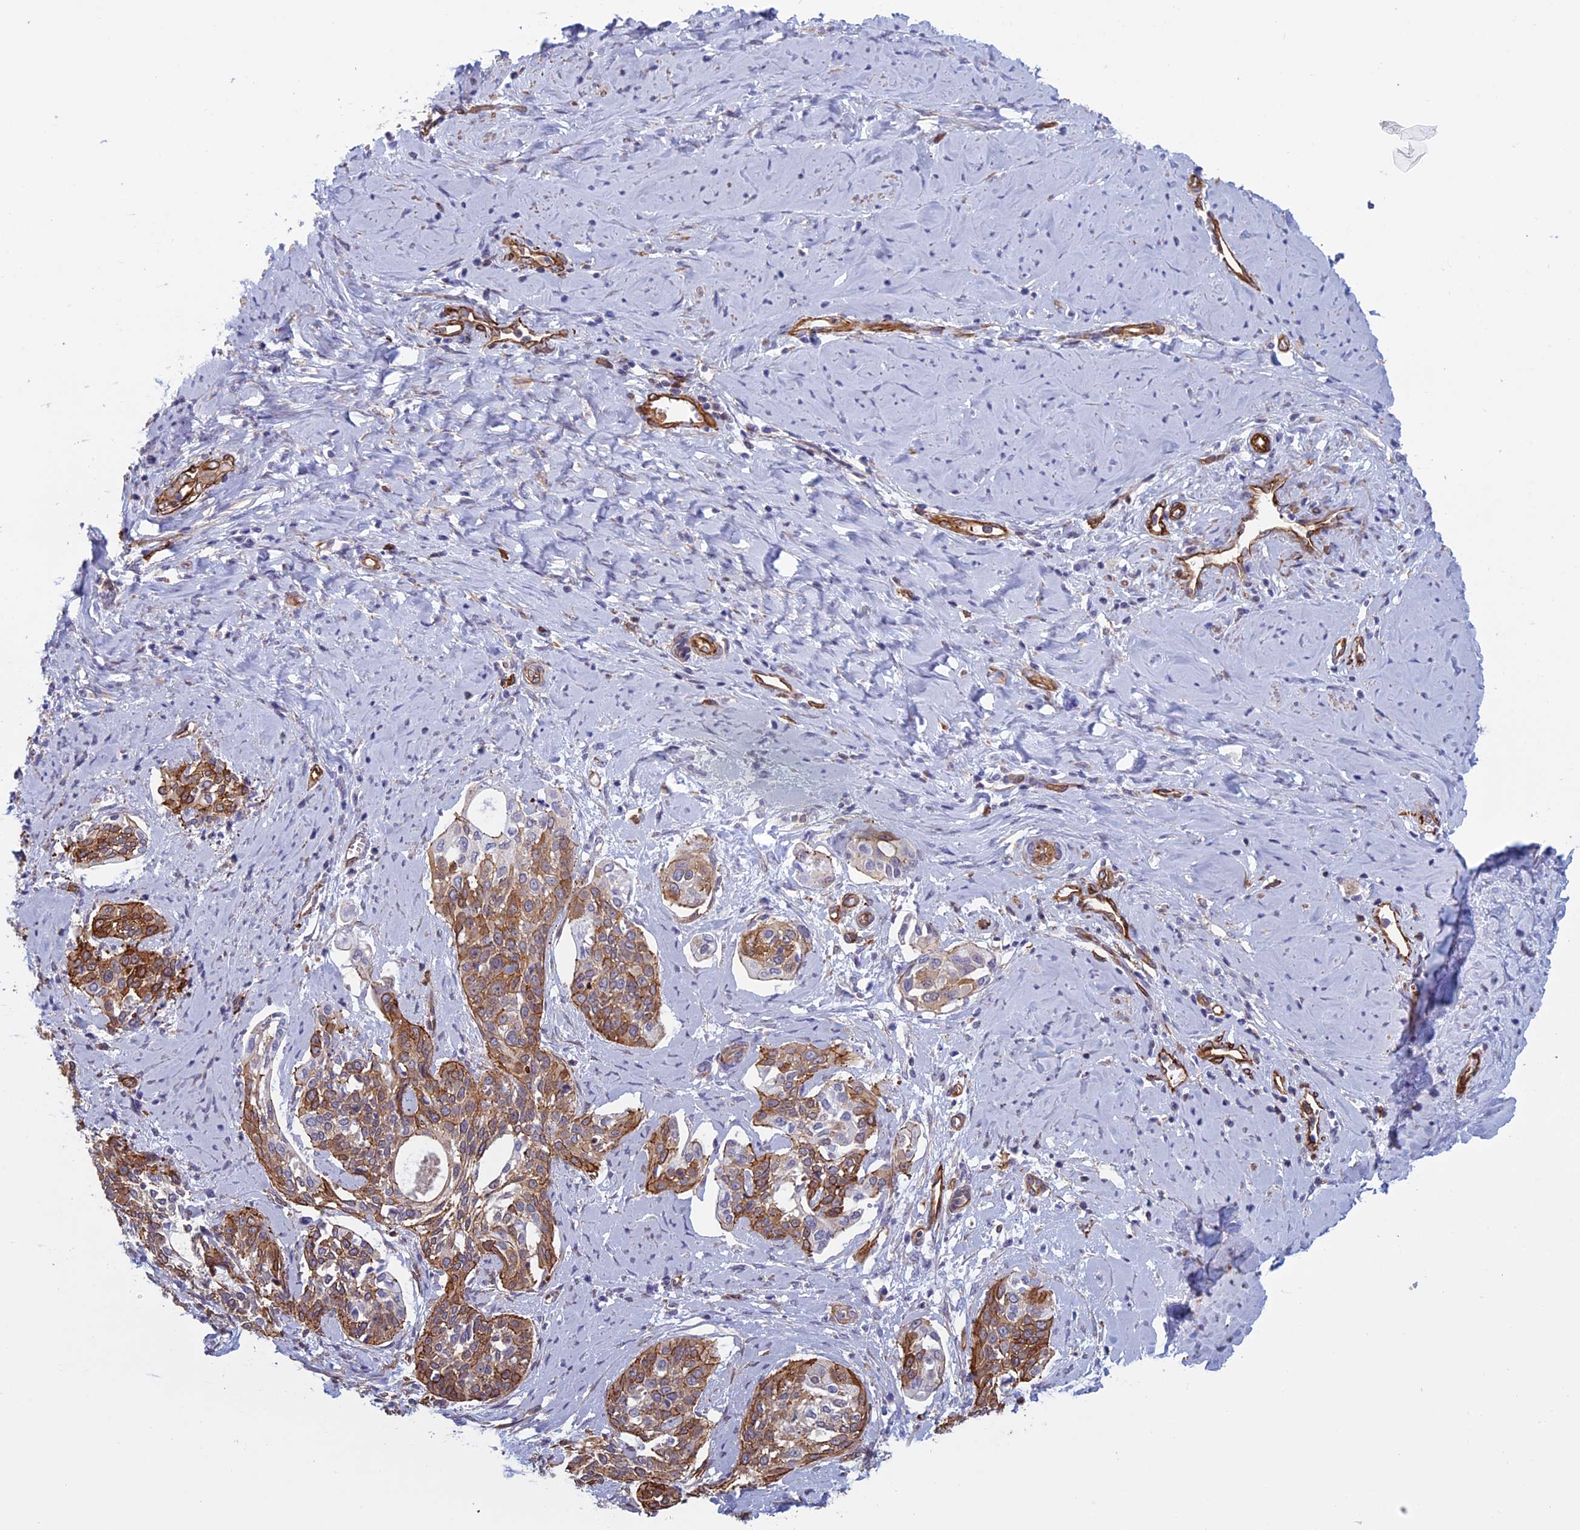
{"staining": {"intensity": "moderate", "quantity": ">75%", "location": "cytoplasmic/membranous"}, "tissue": "cervical cancer", "cell_type": "Tumor cells", "image_type": "cancer", "snomed": [{"axis": "morphology", "description": "Squamous cell carcinoma, NOS"}, {"axis": "topography", "description": "Cervix"}], "caption": "An image of cervical squamous cell carcinoma stained for a protein exhibits moderate cytoplasmic/membranous brown staining in tumor cells.", "gene": "ANGPTL2", "patient": {"sex": "female", "age": 44}}